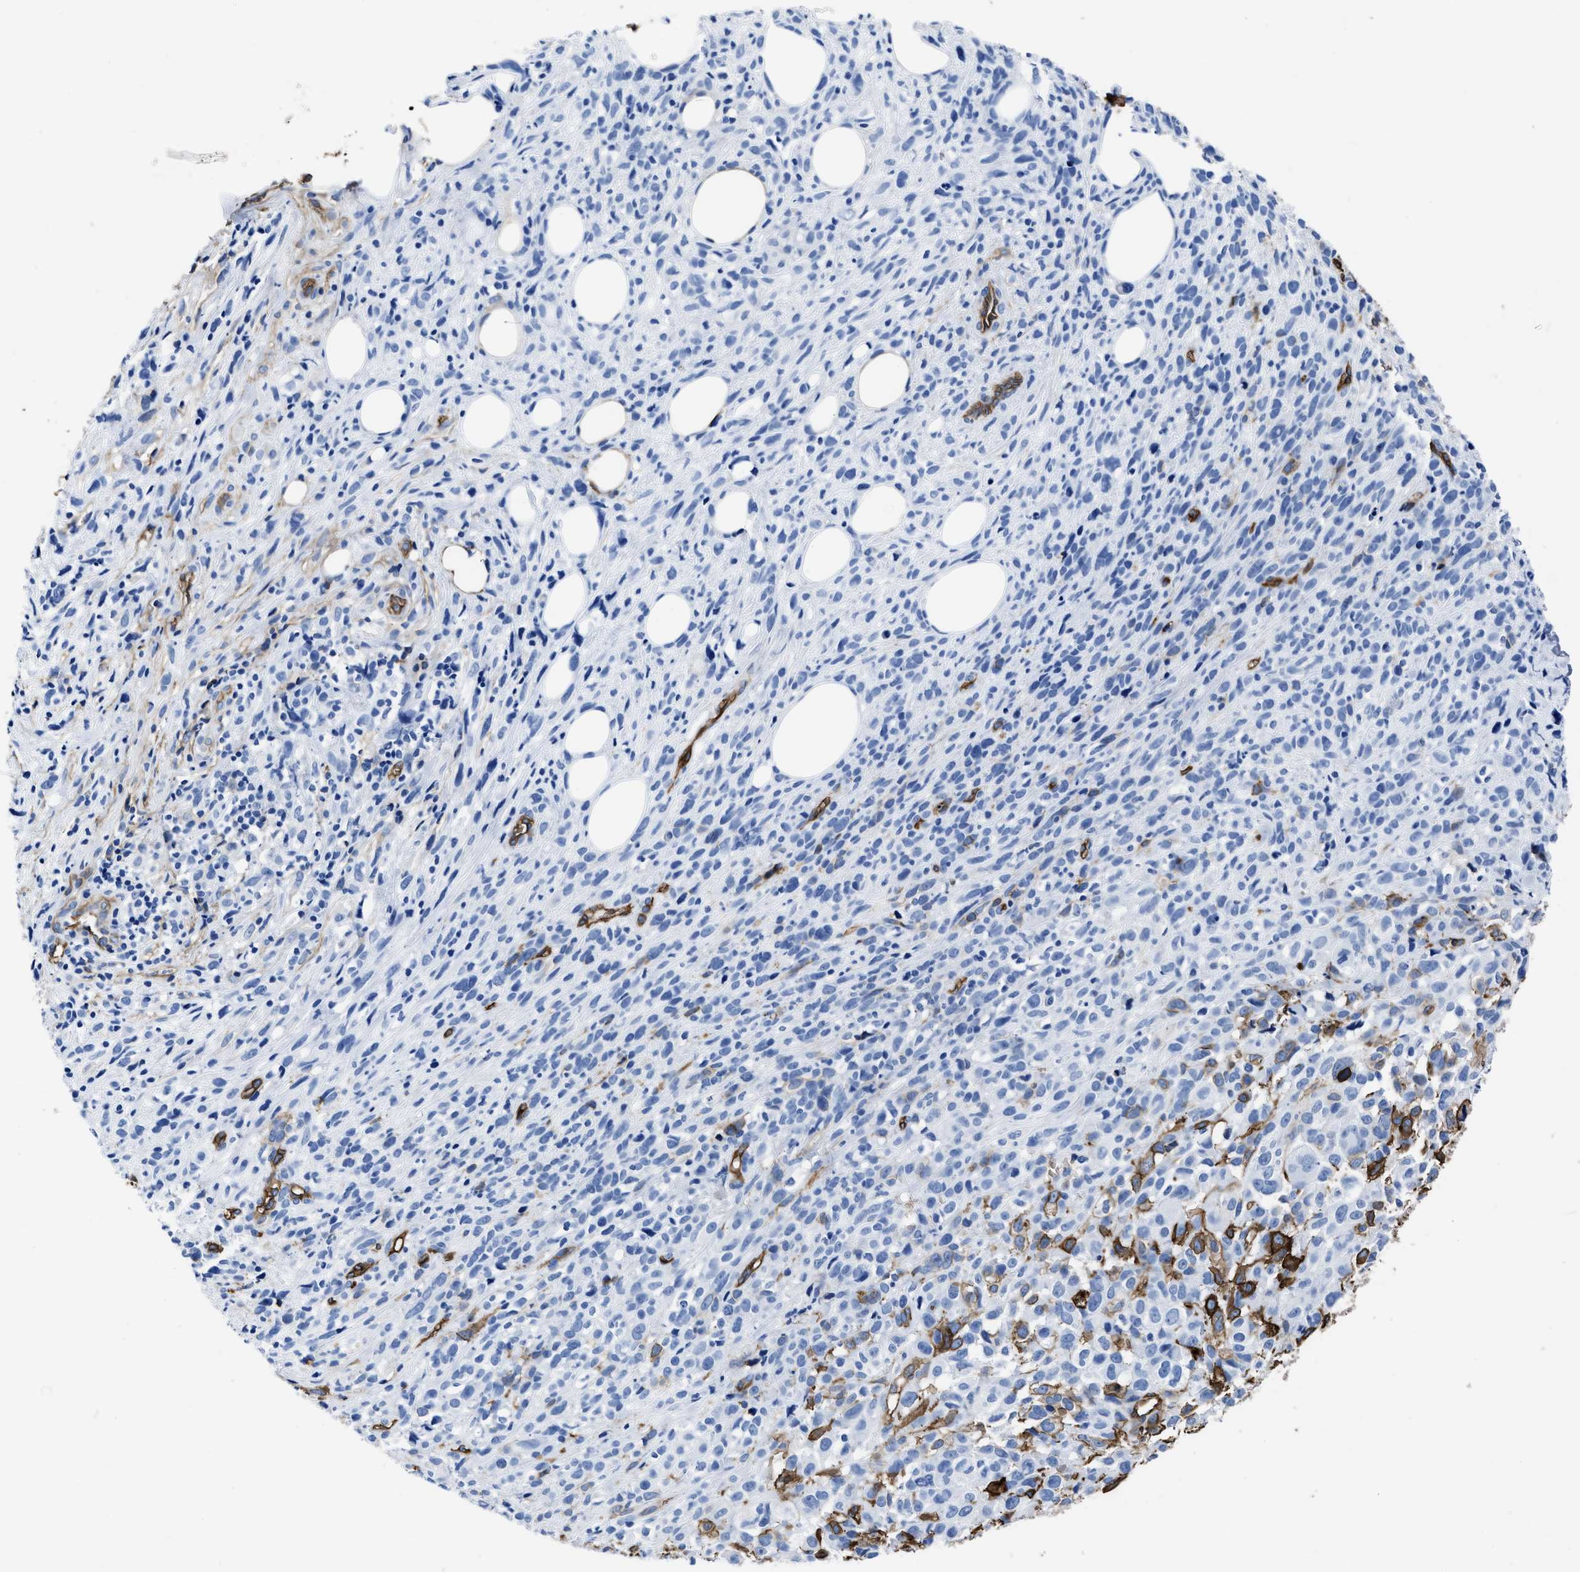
{"staining": {"intensity": "strong", "quantity": "<25%", "location": "cytoplasmic/membranous"}, "tissue": "melanoma", "cell_type": "Tumor cells", "image_type": "cancer", "snomed": [{"axis": "morphology", "description": "Malignant melanoma, NOS"}, {"axis": "topography", "description": "Skin"}], "caption": "A high-resolution photomicrograph shows immunohistochemistry staining of melanoma, which reveals strong cytoplasmic/membranous staining in about <25% of tumor cells.", "gene": "AQP1", "patient": {"sex": "female", "age": 55}}